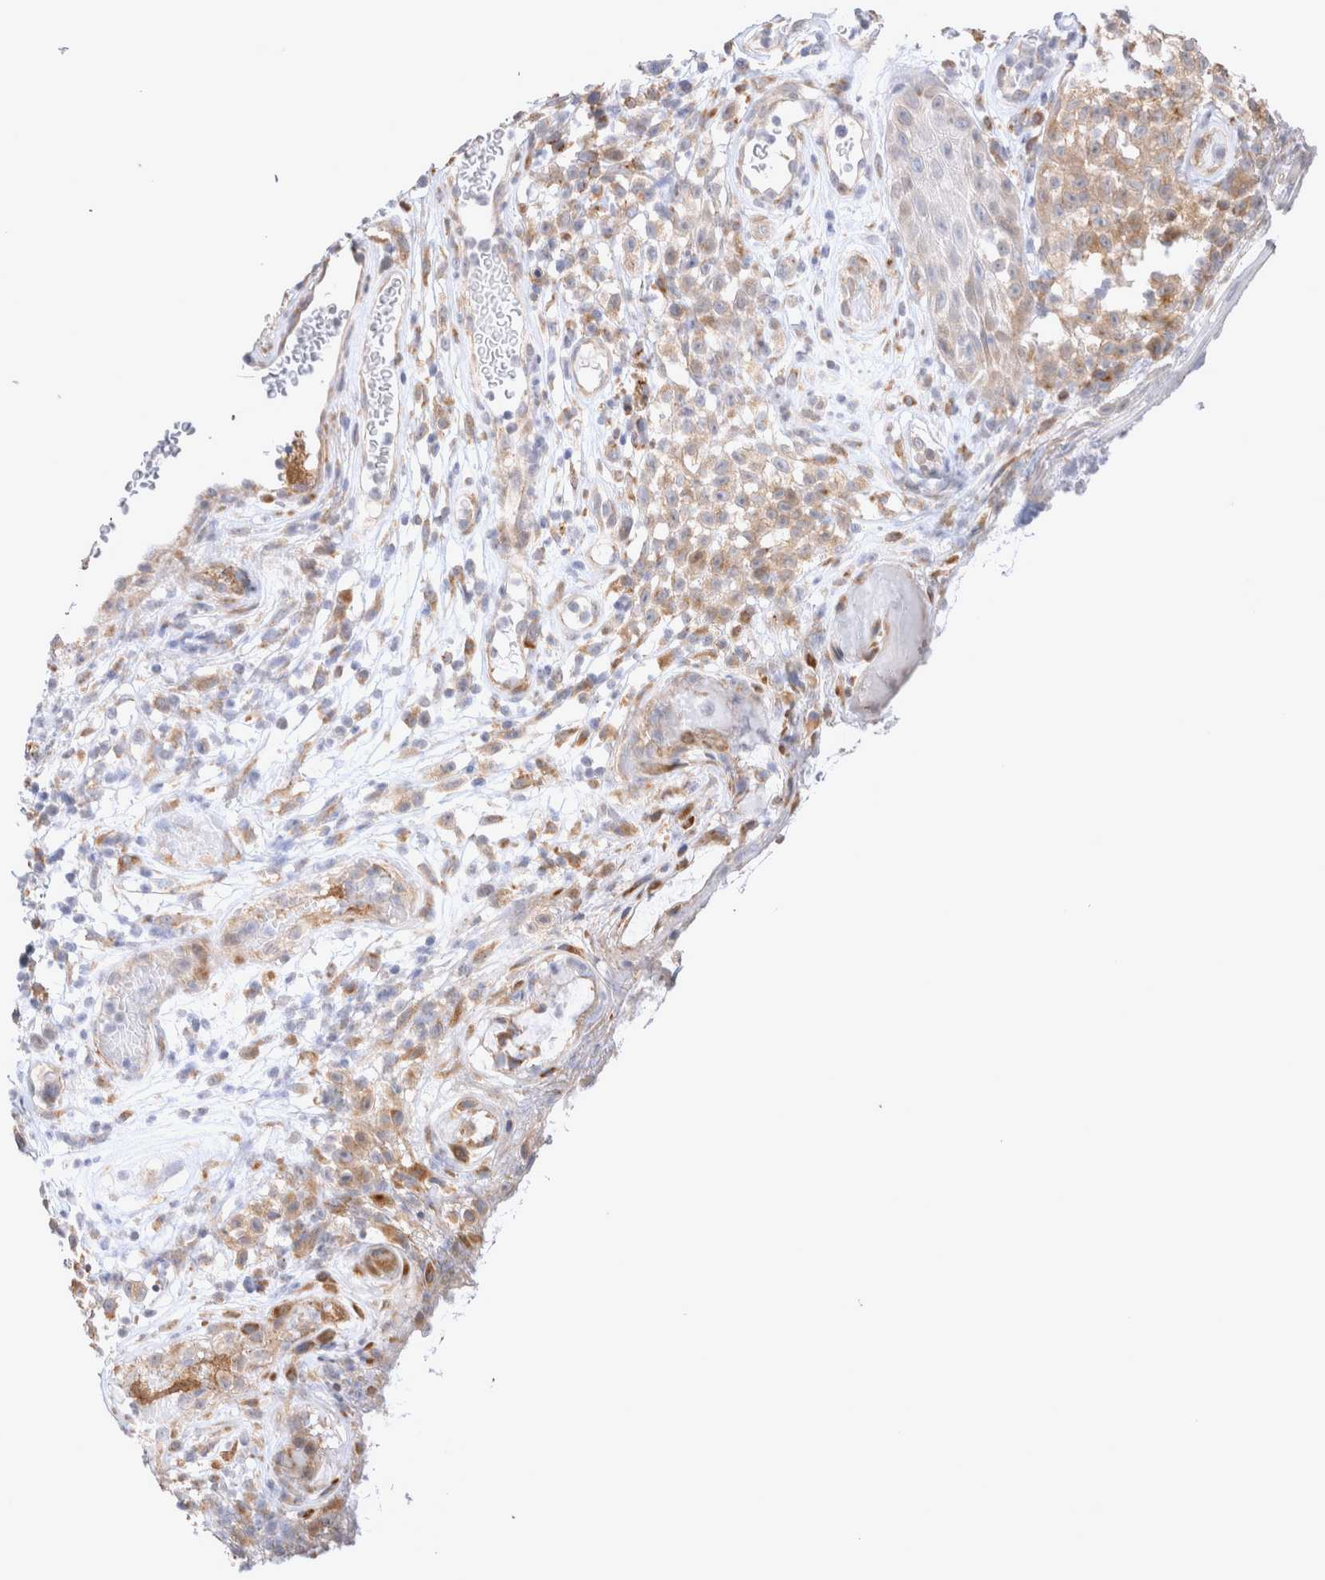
{"staining": {"intensity": "weak", "quantity": ">75%", "location": "cytoplasmic/membranous"}, "tissue": "melanoma", "cell_type": "Tumor cells", "image_type": "cancer", "snomed": [{"axis": "morphology", "description": "Malignant melanoma, NOS"}, {"axis": "topography", "description": "Skin"}], "caption": "Immunohistochemistry histopathology image of human melanoma stained for a protein (brown), which shows low levels of weak cytoplasmic/membranous staining in about >75% of tumor cells.", "gene": "NPC1", "patient": {"sex": "female", "age": 82}}